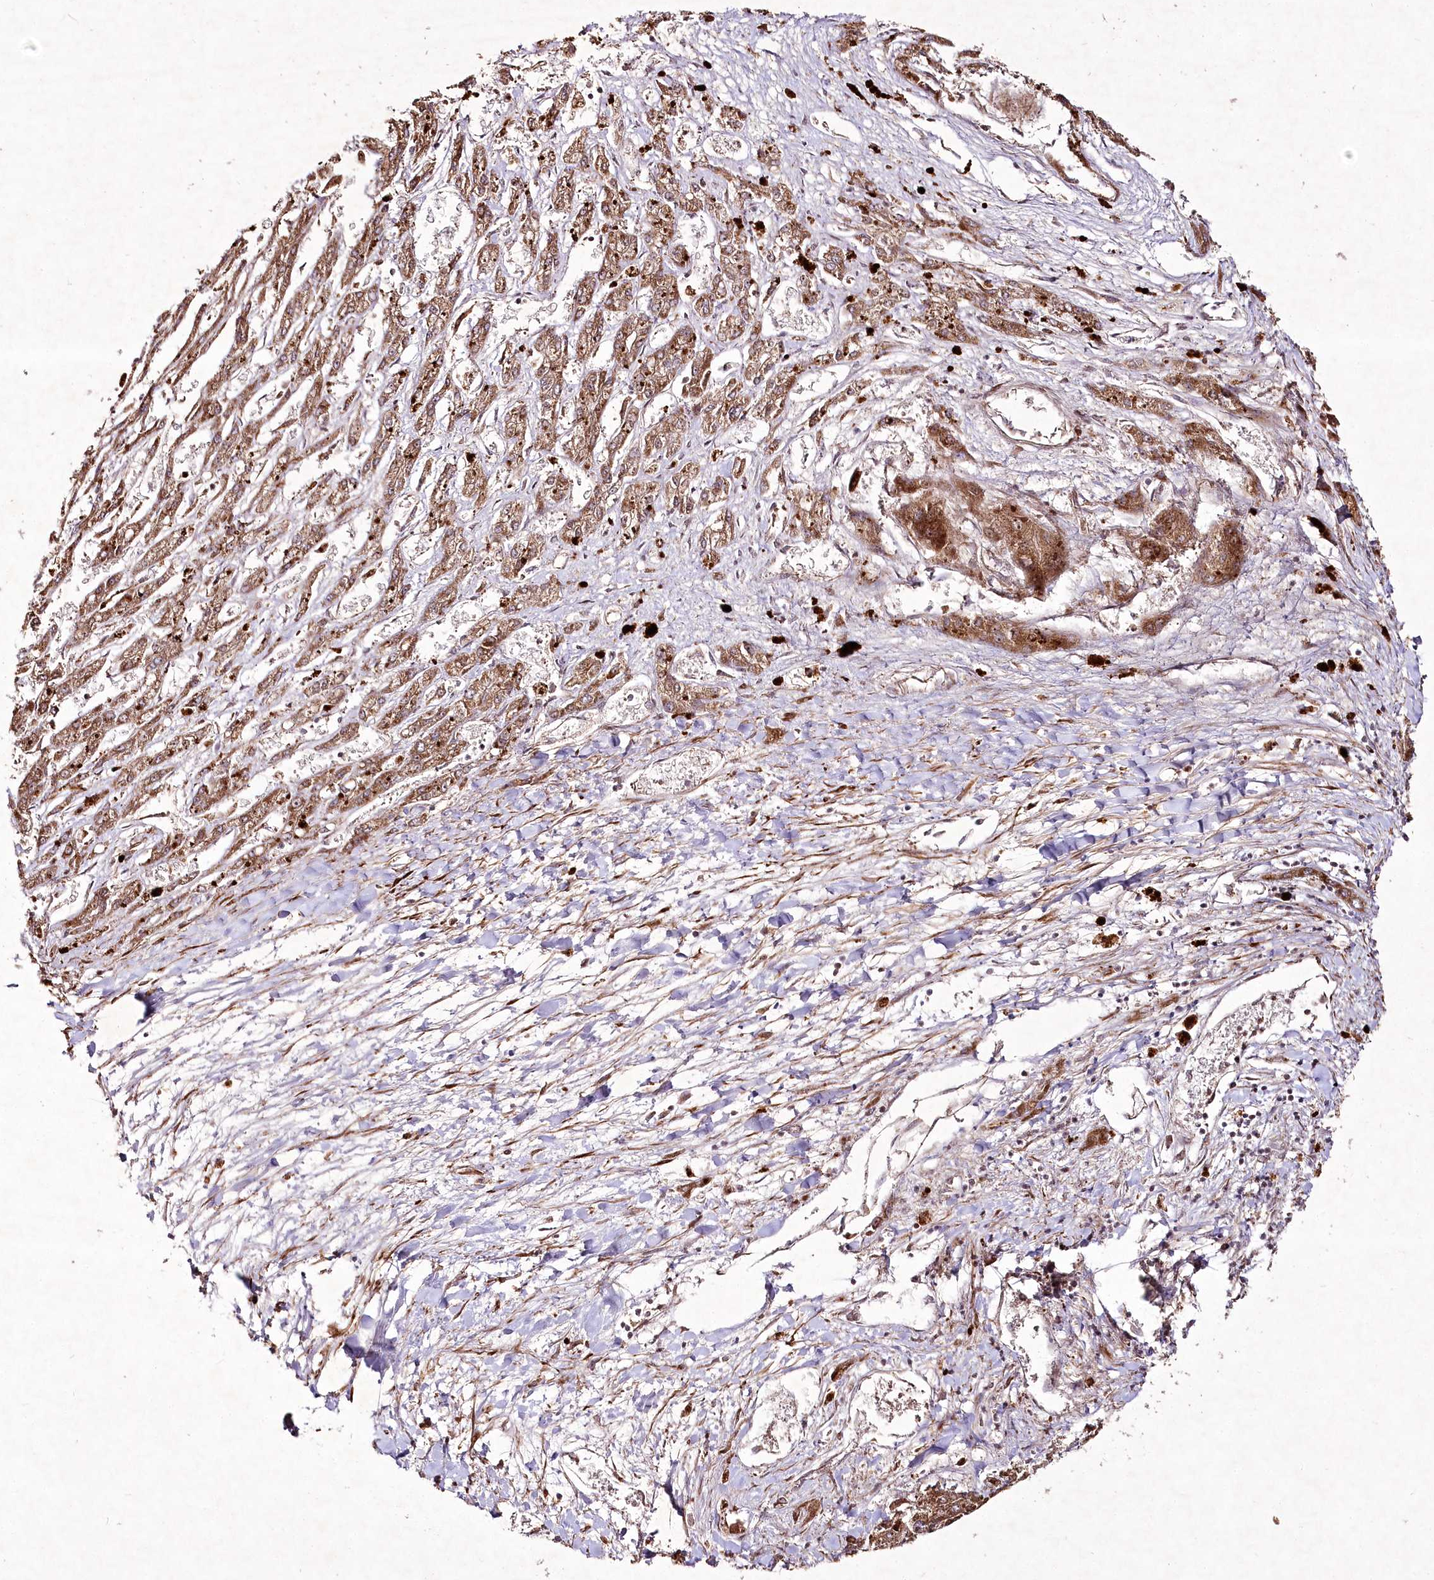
{"staining": {"intensity": "strong", "quantity": ">75%", "location": "cytoplasmic/membranous"}, "tissue": "liver cancer", "cell_type": "Tumor cells", "image_type": "cancer", "snomed": [{"axis": "morphology", "description": "Carcinoma, Hepatocellular, NOS"}, {"axis": "topography", "description": "Liver"}], "caption": "This is a histology image of immunohistochemistry (IHC) staining of hepatocellular carcinoma (liver), which shows strong positivity in the cytoplasmic/membranous of tumor cells.", "gene": "PSTK", "patient": {"sex": "female", "age": 73}}